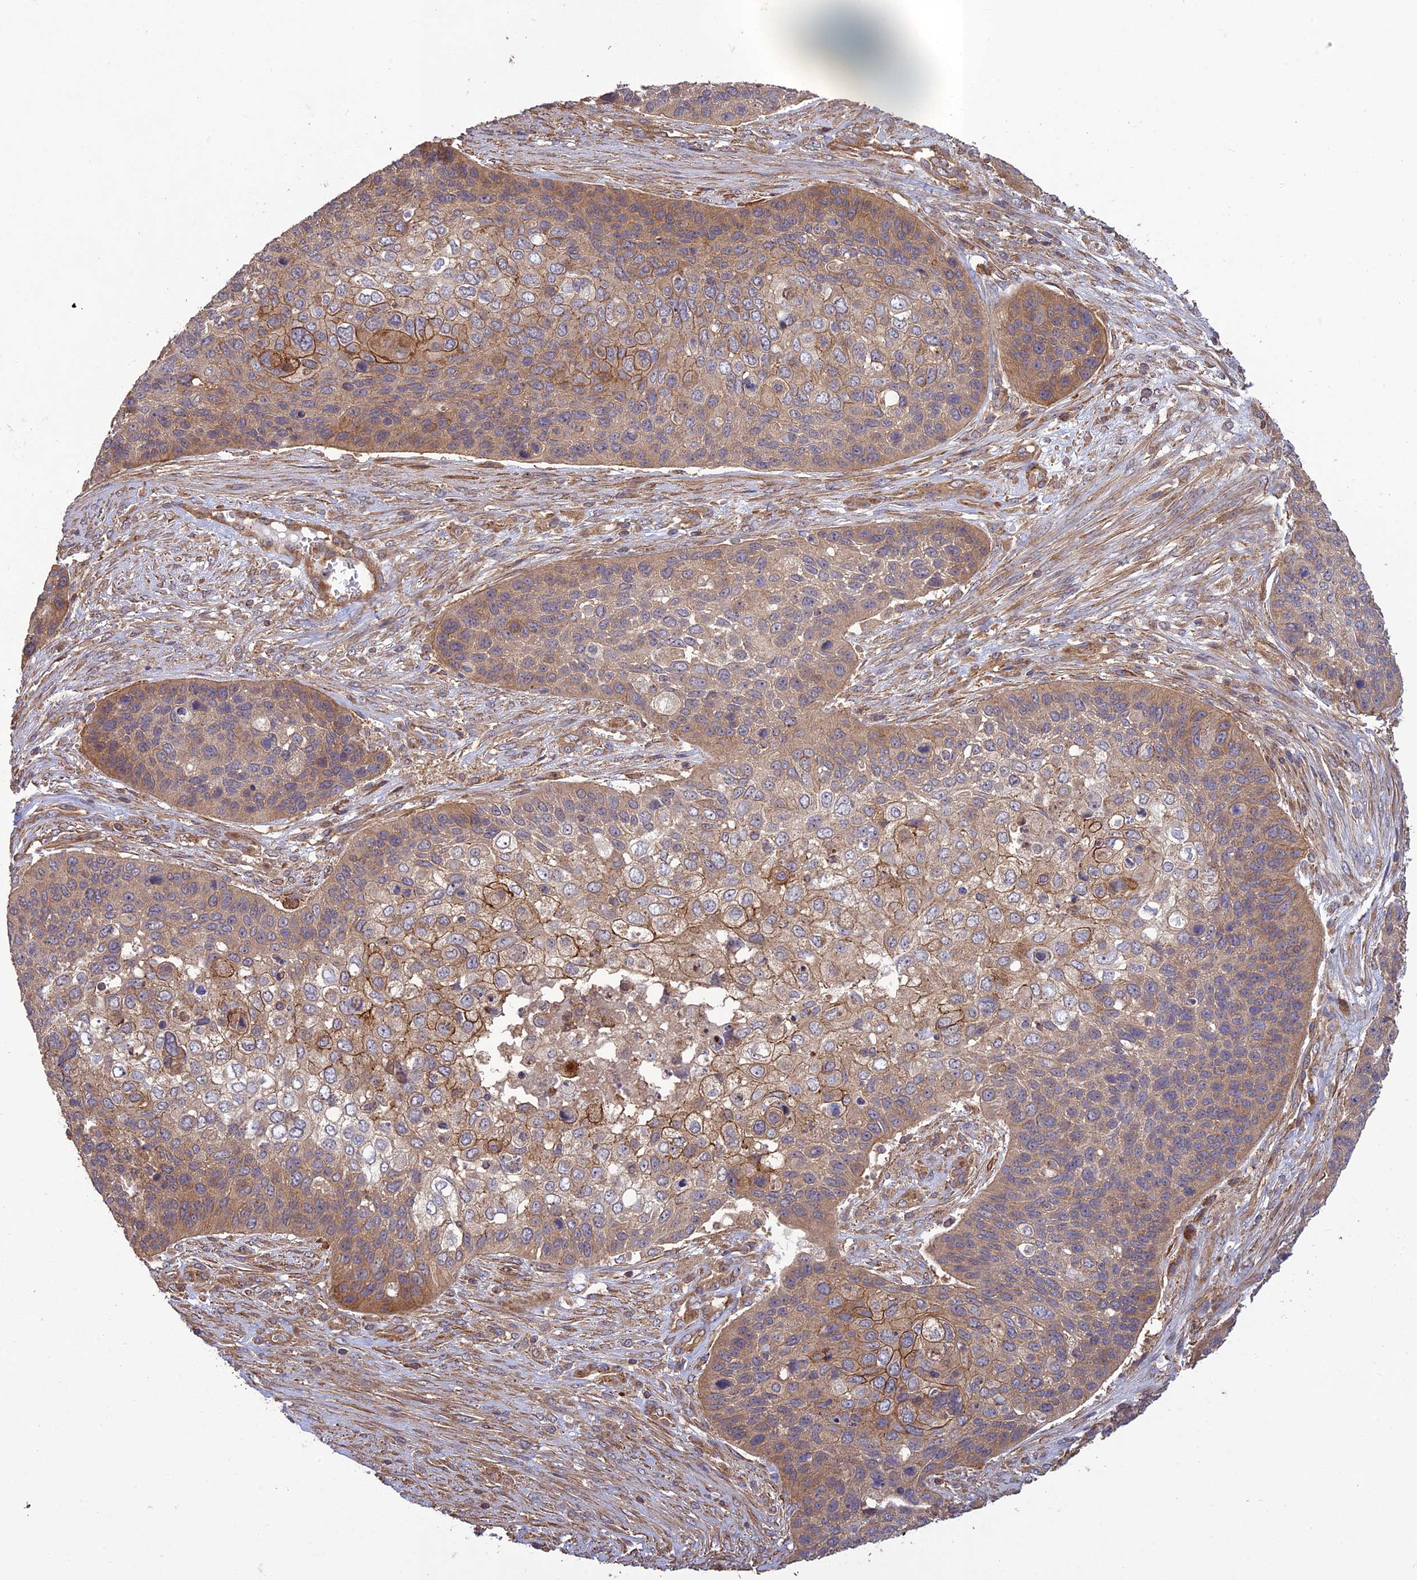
{"staining": {"intensity": "moderate", "quantity": ">75%", "location": "cytoplasmic/membranous"}, "tissue": "skin cancer", "cell_type": "Tumor cells", "image_type": "cancer", "snomed": [{"axis": "morphology", "description": "Basal cell carcinoma"}, {"axis": "topography", "description": "Skin"}], "caption": "Protein staining of skin cancer tissue exhibits moderate cytoplasmic/membranous positivity in about >75% of tumor cells.", "gene": "TMEM131L", "patient": {"sex": "female", "age": 74}}